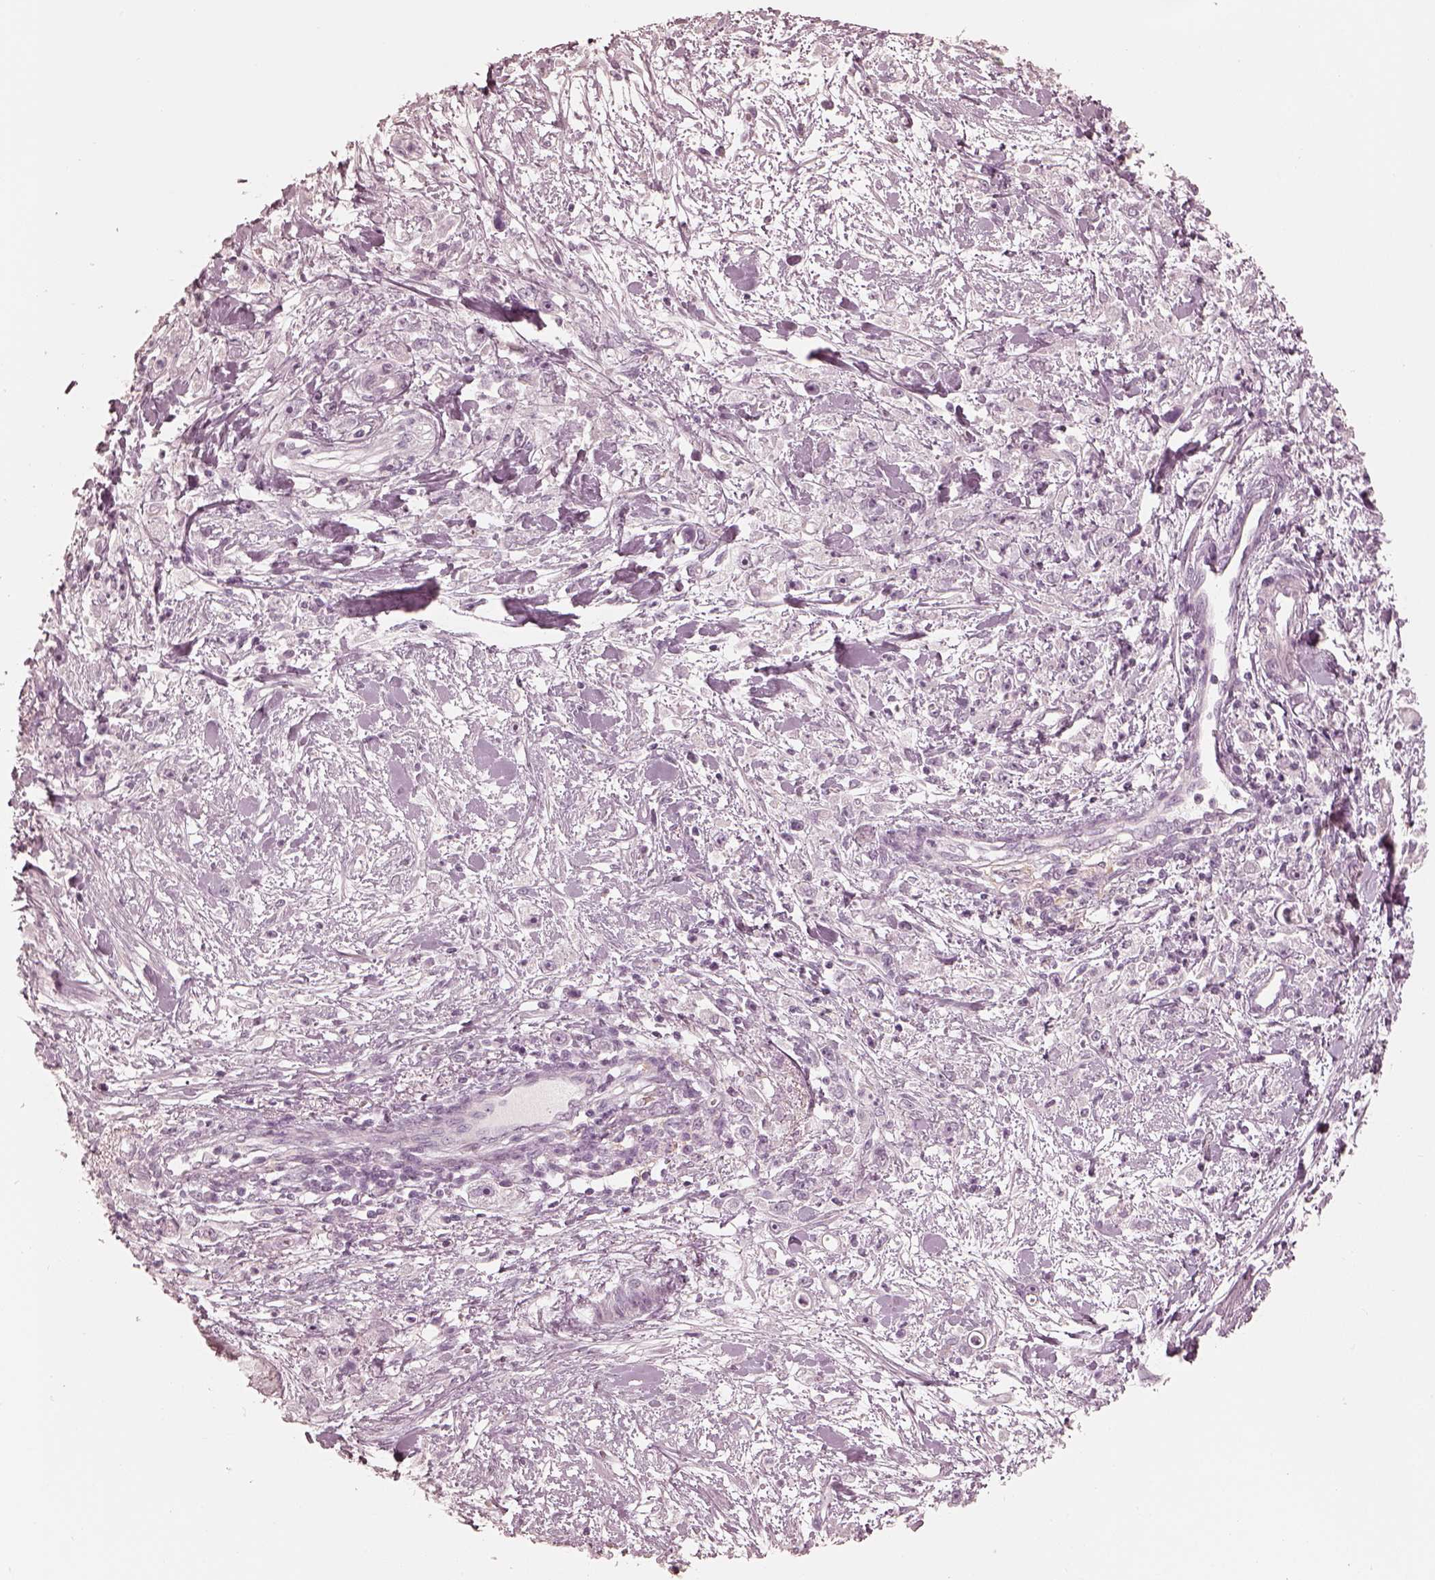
{"staining": {"intensity": "negative", "quantity": "none", "location": "none"}, "tissue": "stomach cancer", "cell_type": "Tumor cells", "image_type": "cancer", "snomed": [{"axis": "morphology", "description": "Adenocarcinoma, NOS"}, {"axis": "topography", "description": "Stomach"}], "caption": "Immunohistochemistry (IHC) micrograph of human stomach adenocarcinoma stained for a protein (brown), which demonstrates no staining in tumor cells.", "gene": "CALR3", "patient": {"sex": "female", "age": 59}}